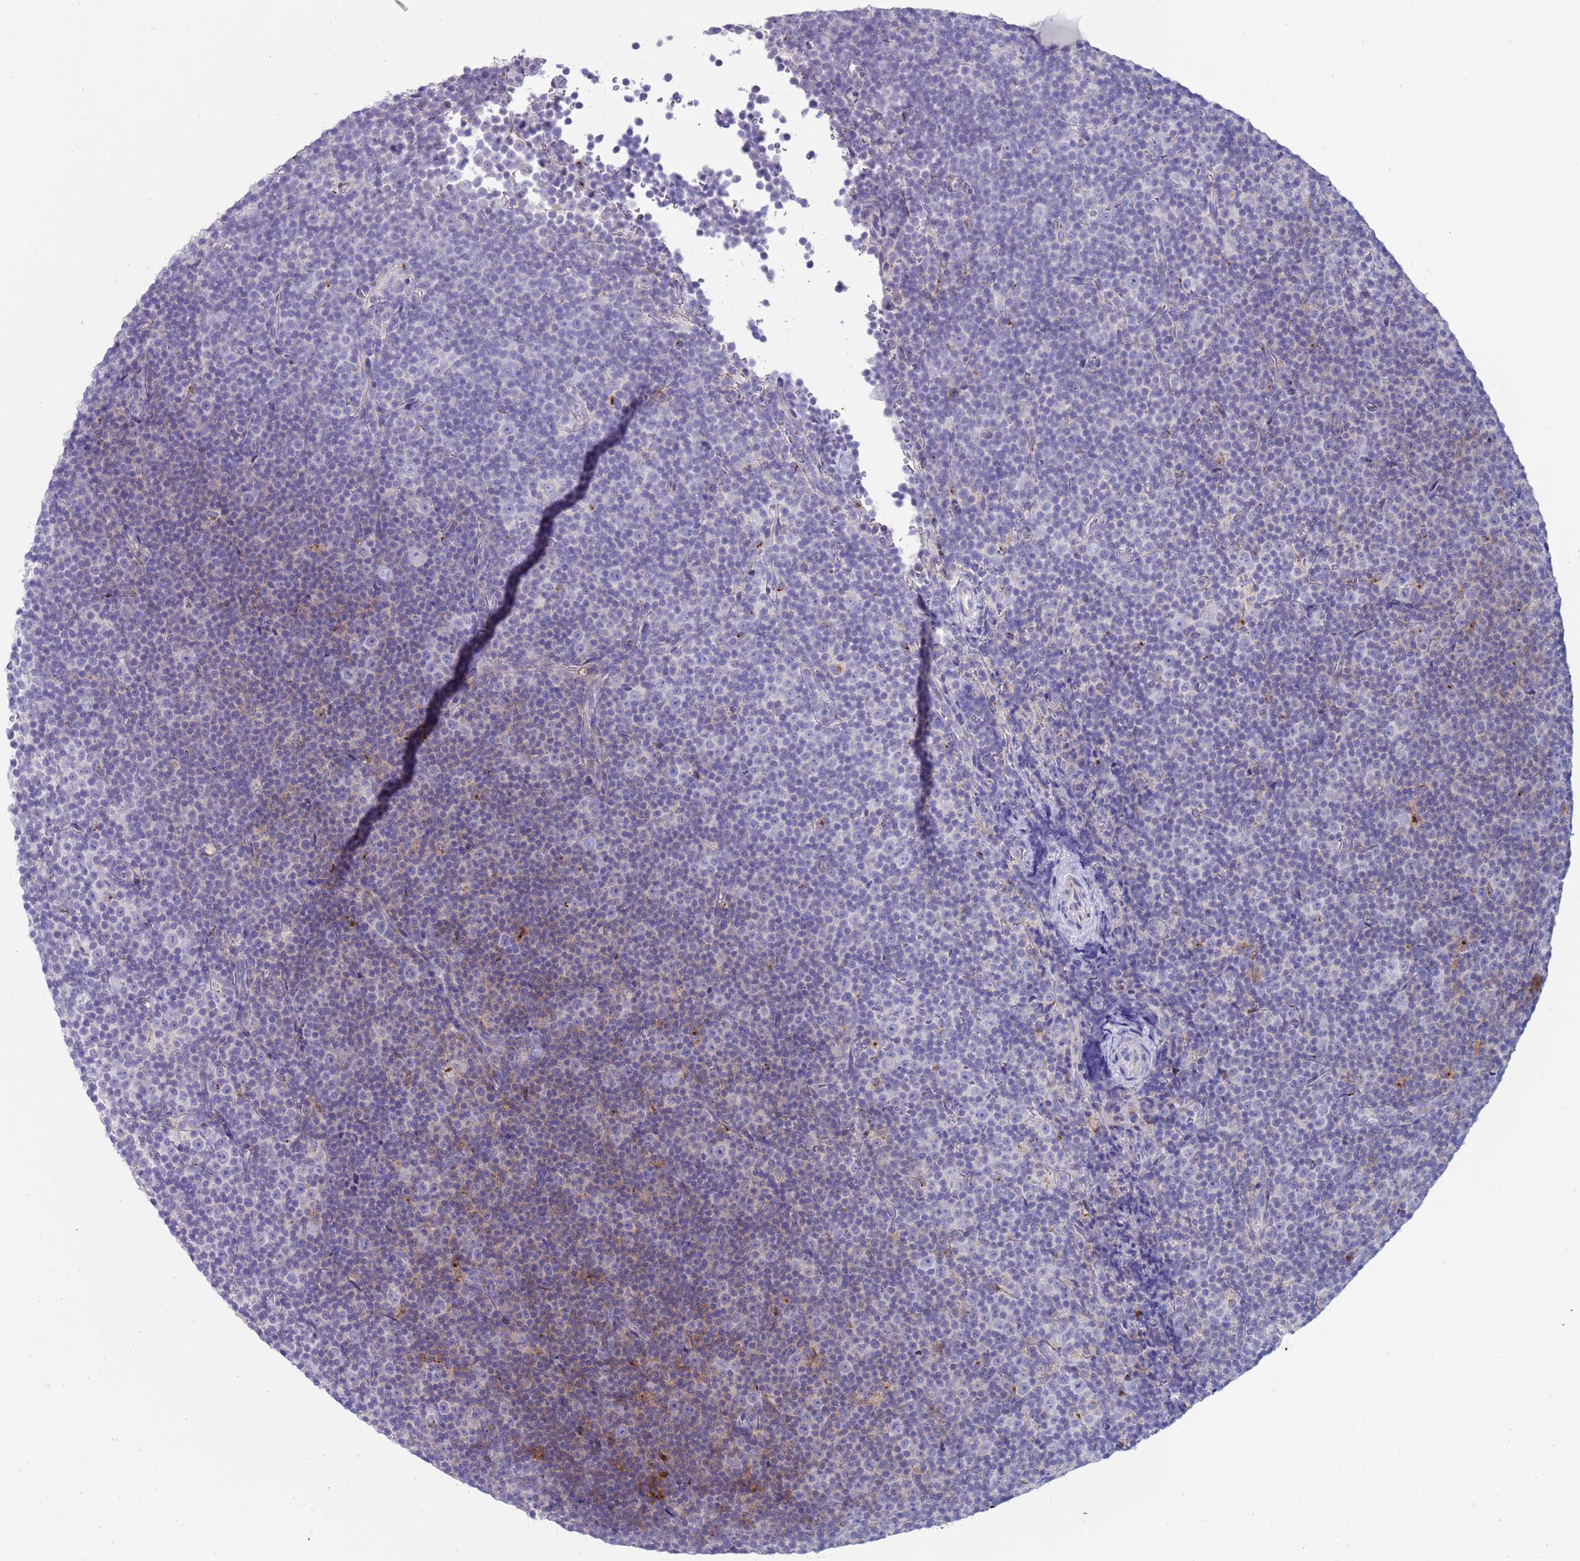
{"staining": {"intensity": "negative", "quantity": "none", "location": "none"}, "tissue": "lymphoma", "cell_type": "Tumor cells", "image_type": "cancer", "snomed": [{"axis": "morphology", "description": "Malignant lymphoma, non-Hodgkin's type, Low grade"}, {"axis": "topography", "description": "Lymph node"}], "caption": "This histopathology image is of malignant lymphoma, non-Hodgkin's type (low-grade) stained with immunohistochemistry (IHC) to label a protein in brown with the nuclei are counter-stained blue. There is no expression in tumor cells. Brightfield microscopy of IHC stained with DAB (3,3'-diaminobenzidine) (brown) and hematoxylin (blue), captured at high magnification.", "gene": "PDE10A", "patient": {"sex": "female", "age": 67}}